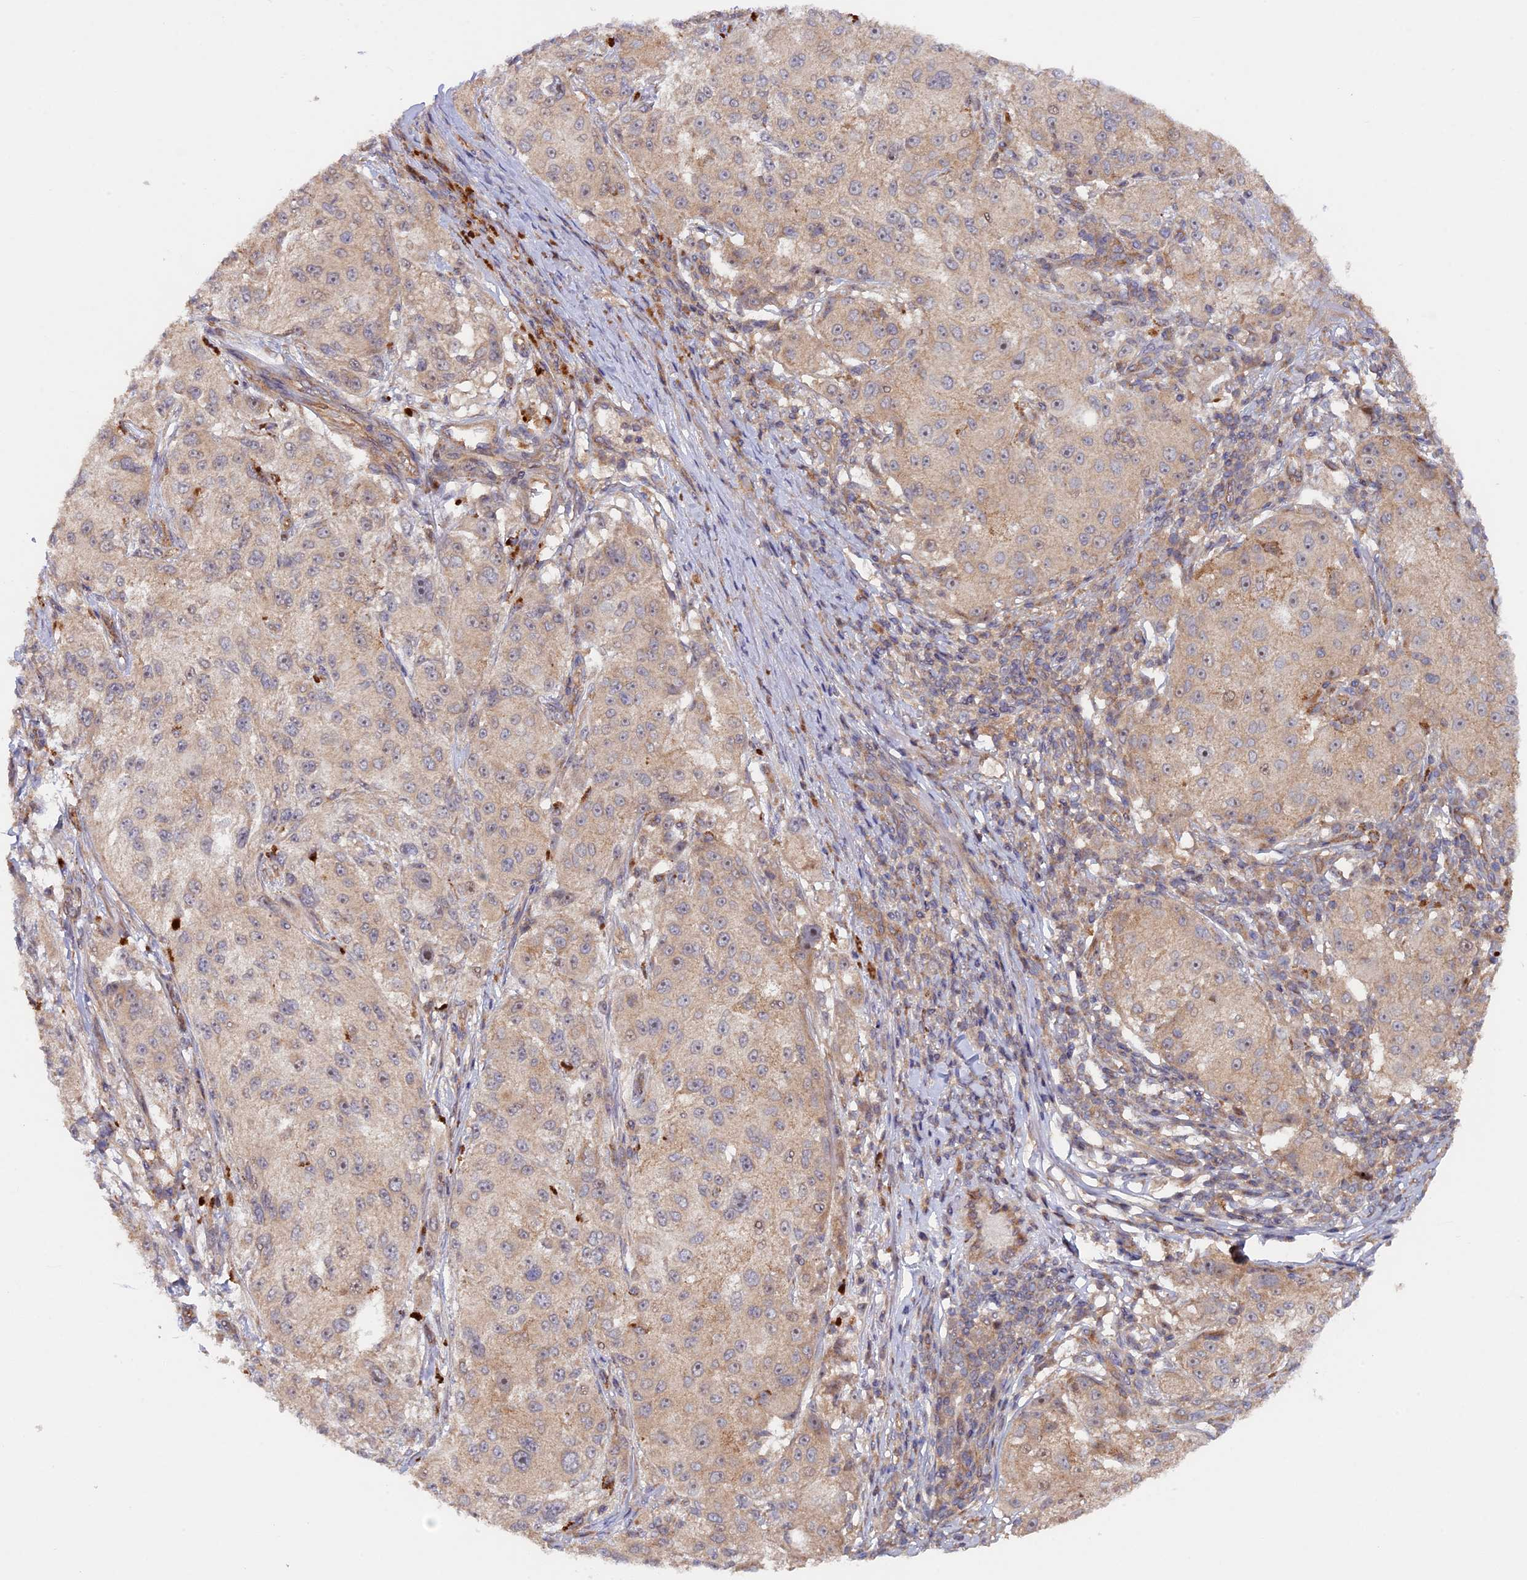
{"staining": {"intensity": "weak", "quantity": "25%-75%", "location": "cytoplasmic/membranous"}, "tissue": "melanoma", "cell_type": "Tumor cells", "image_type": "cancer", "snomed": [{"axis": "morphology", "description": "Necrosis, NOS"}, {"axis": "morphology", "description": "Malignant melanoma, NOS"}, {"axis": "topography", "description": "Skin"}], "caption": "Weak cytoplasmic/membranous expression is identified in about 25%-75% of tumor cells in melanoma.", "gene": "FERMT1", "patient": {"sex": "female", "age": 87}}